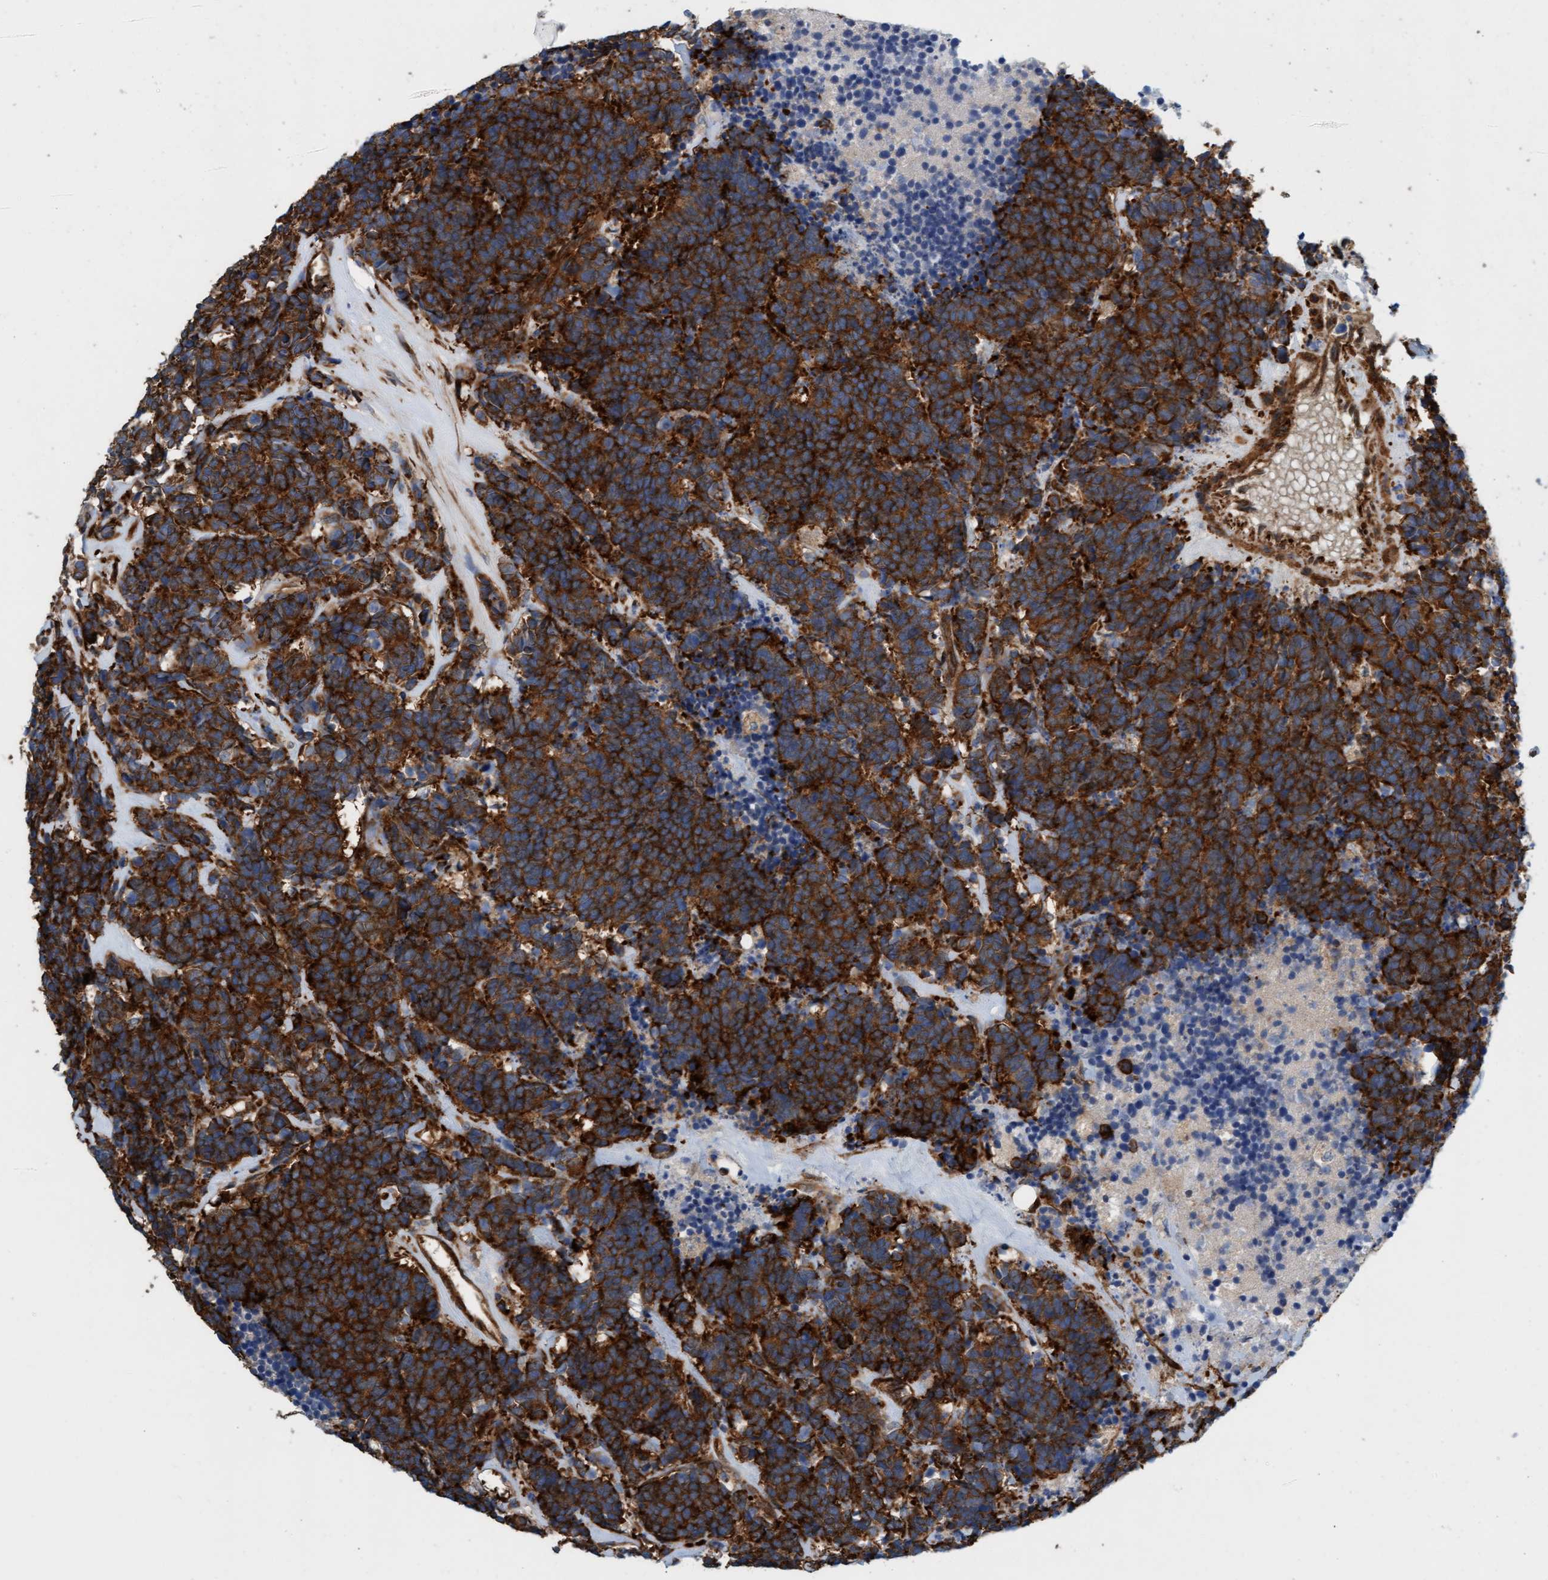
{"staining": {"intensity": "strong", "quantity": ">75%", "location": "cytoplasmic/membranous"}, "tissue": "carcinoid", "cell_type": "Tumor cells", "image_type": "cancer", "snomed": [{"axis": "morphology", "description": "Carcinoma, NOS"}, {"axis": "morphology", "description": "Carcinoid, malignant, NOS"}, {"axis": "topography", "description": "Urinary bladder"}], "caption": "Immunohistochemistry of human carcinoma shows high levels of strong cytoplasmic/membranous expression in about >75% of tumor cells.", "gene": "FMNL3", "patient": {"sex": "male", "age": 57}}